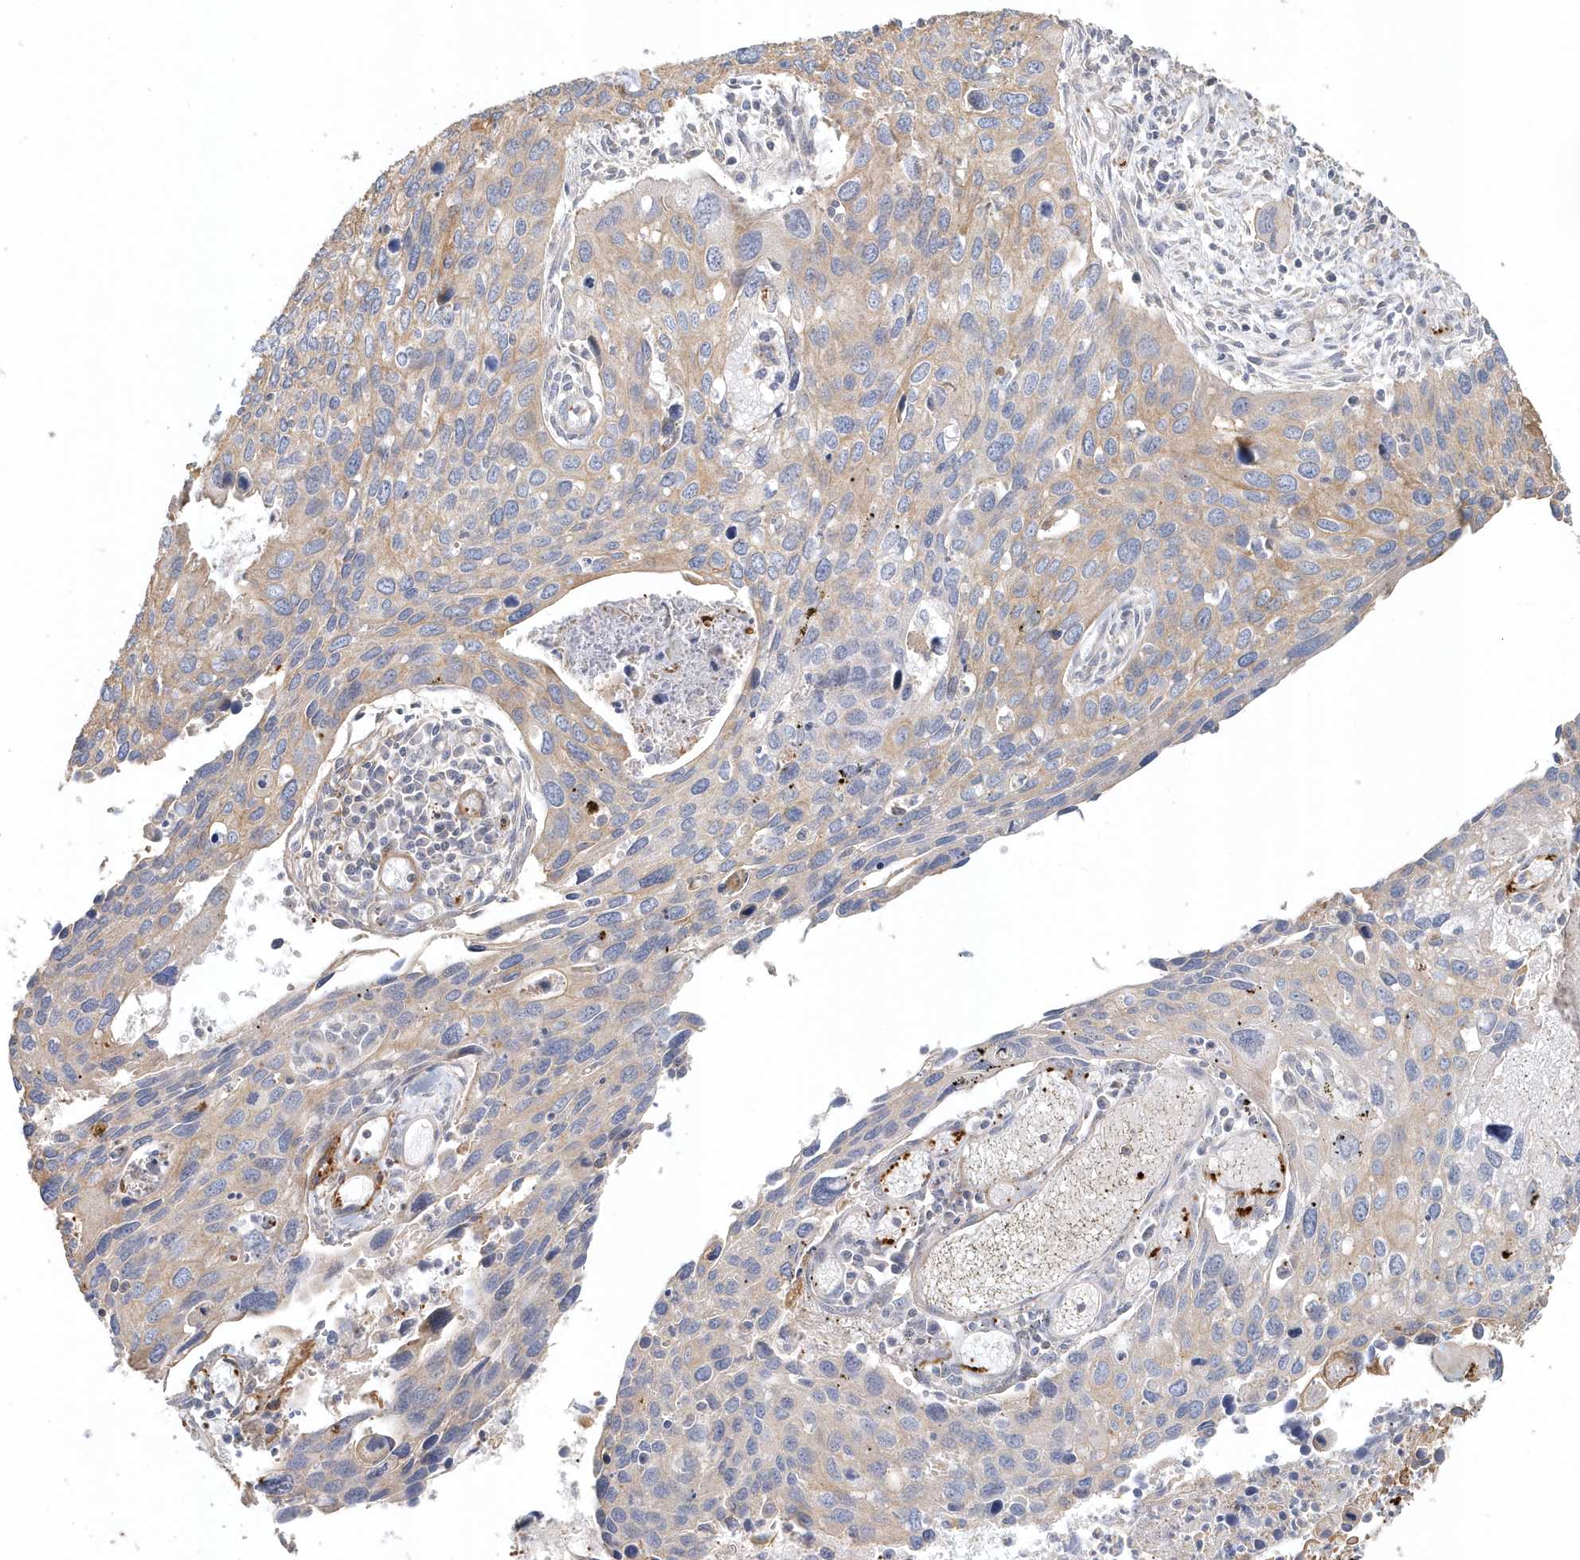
{"staining": {"intensity": "weak", "quantity": "25%-75%", "location": "cytoplasmic/membranous"}, "tissue": "cervical cancer", "cell_type": "Tumor cells", "image_type": "cancer", "snomed": [{"axis": "morphology", "description": "Squamous cell carcinoma, NOS"}, {"axis": "topography", "description": "Cervix"}], "caption": "Immunohistochemistry (IHC) of squamous cell carcinoma (cervical) reveals low levels of weak cytoplasmic/membranous staining in approximately 25%-75% of tumor cells.", "gene": "MMRN1", "patient": {"sex": "female", "age": 55}}